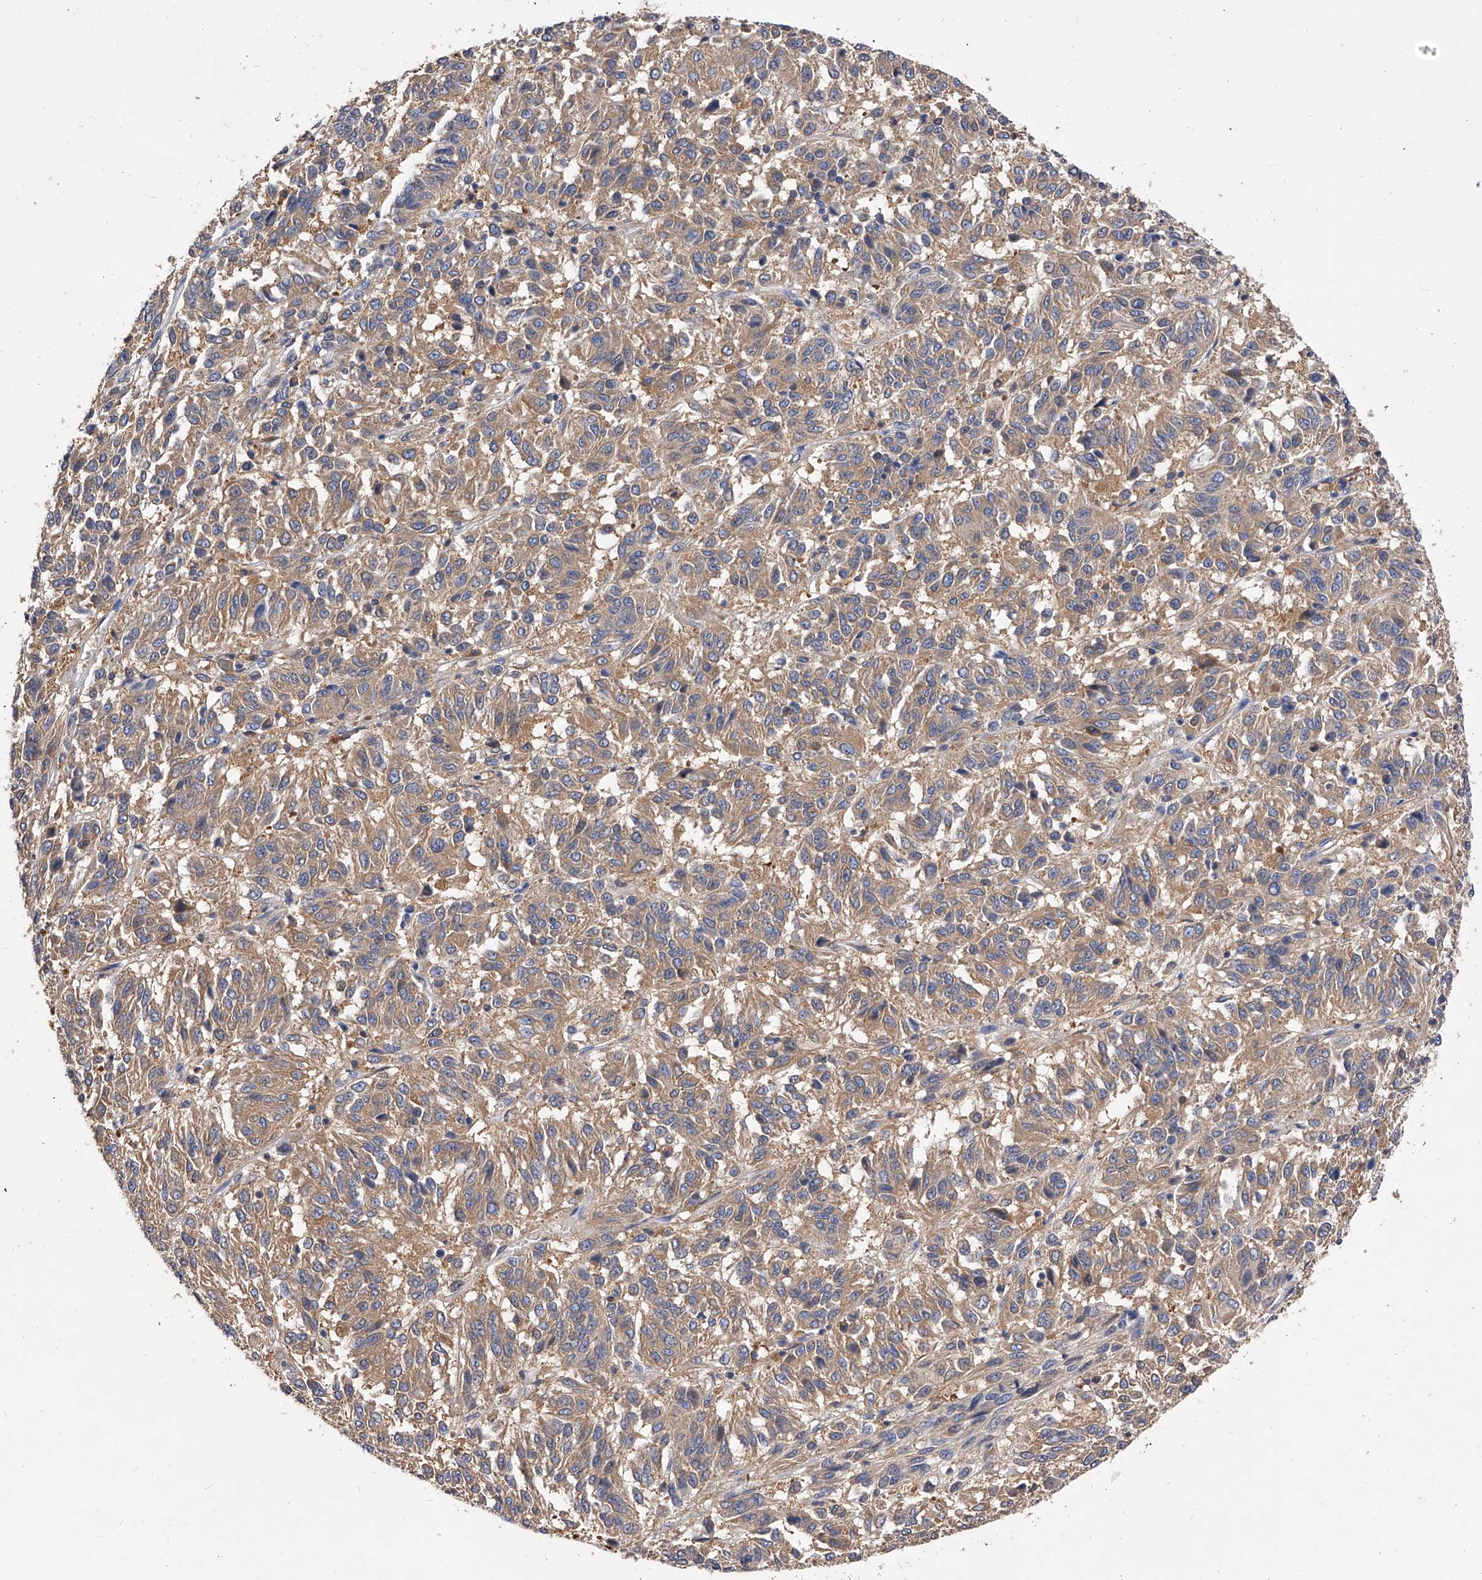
{"staining": {"intensity": "moderate", "quantity": ">75%", "location": "cytoplasmic/membranous"}, "tissue": "melanoma", "cell_type": "Tumor cells", "image_type": "cancer", "snomed": [{"axis": "morphology", "description": "Malignant melanoma, Metastatic site"}, {"axis": "topography", "description": "Lung"}], "caption": "Moderate cytoplasmic/membranous staining for a protein is appreciated in about >75% of tumor cells of malignant melanoma (metastatic site) using immunohistochemistry (IHC).", "gene": "APEH", "patient": {"sex": "male", "age": 64}}